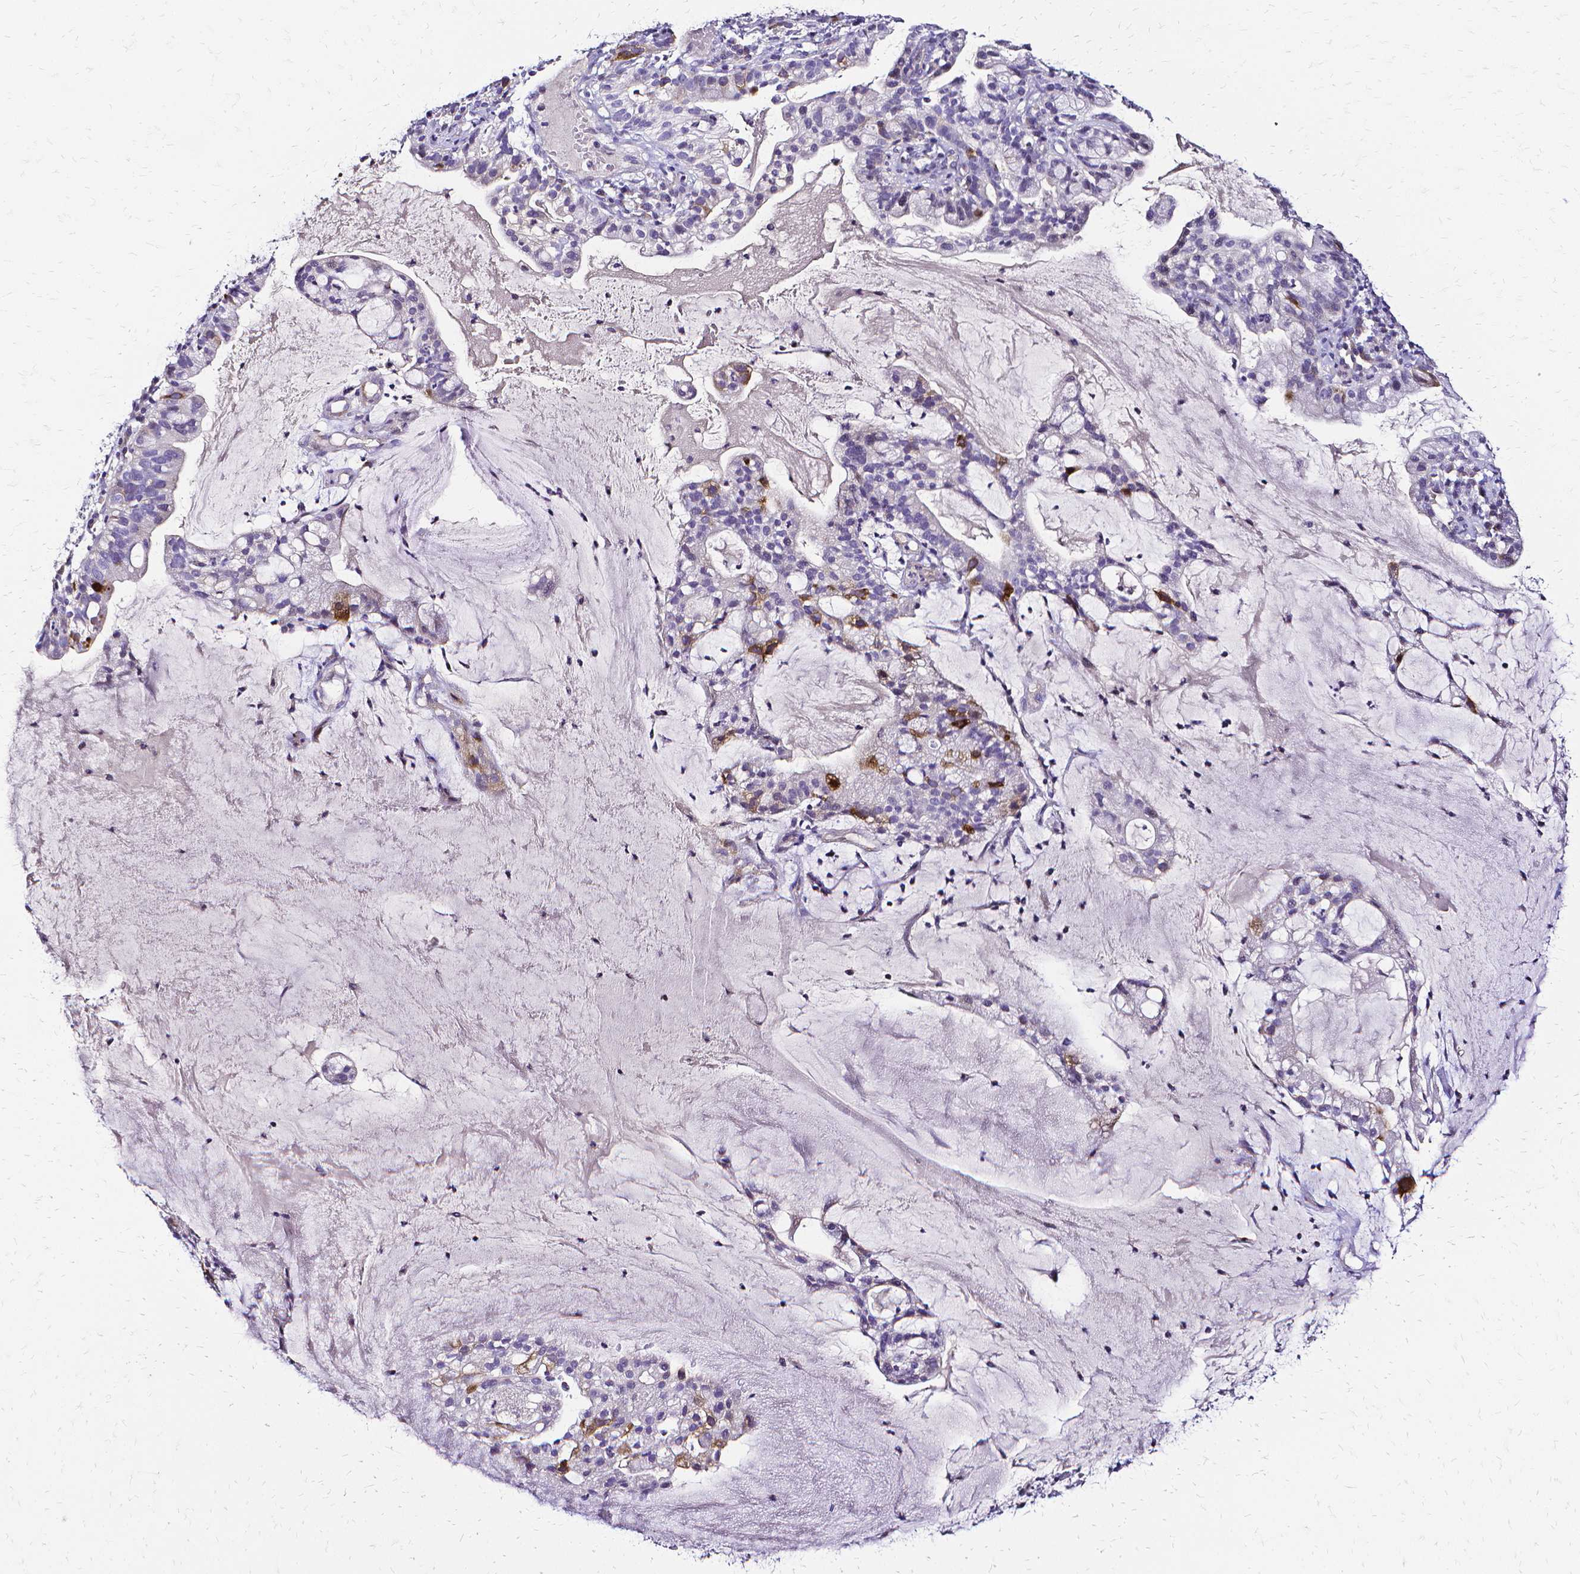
{"staining": {"intensity": "moderate", "quantity": "<25%", "location": "cytoplasmic/membranous"}, "tissue": "cervical cancer", "cell_type": "Tumor cells", "image_type": "cancer", "snomed": [{"axis": "morphology", "description": "Adenocarcinoma, NOS"}, {"axis": "topography", "description": "Cervix"}], "caption": "Immunohistochemical staining of cervical cancer (adenocarcinoma) displays low levels of moderate cytoplasmic/membranous expression in about <25% of tumor cells. (Stains: DAB in brown, nuclei in blue, Microscopy: brightfield microscopy at high magnification).", "gene": "CCNB1", "patient": {"sex": "female", "age": 41}}